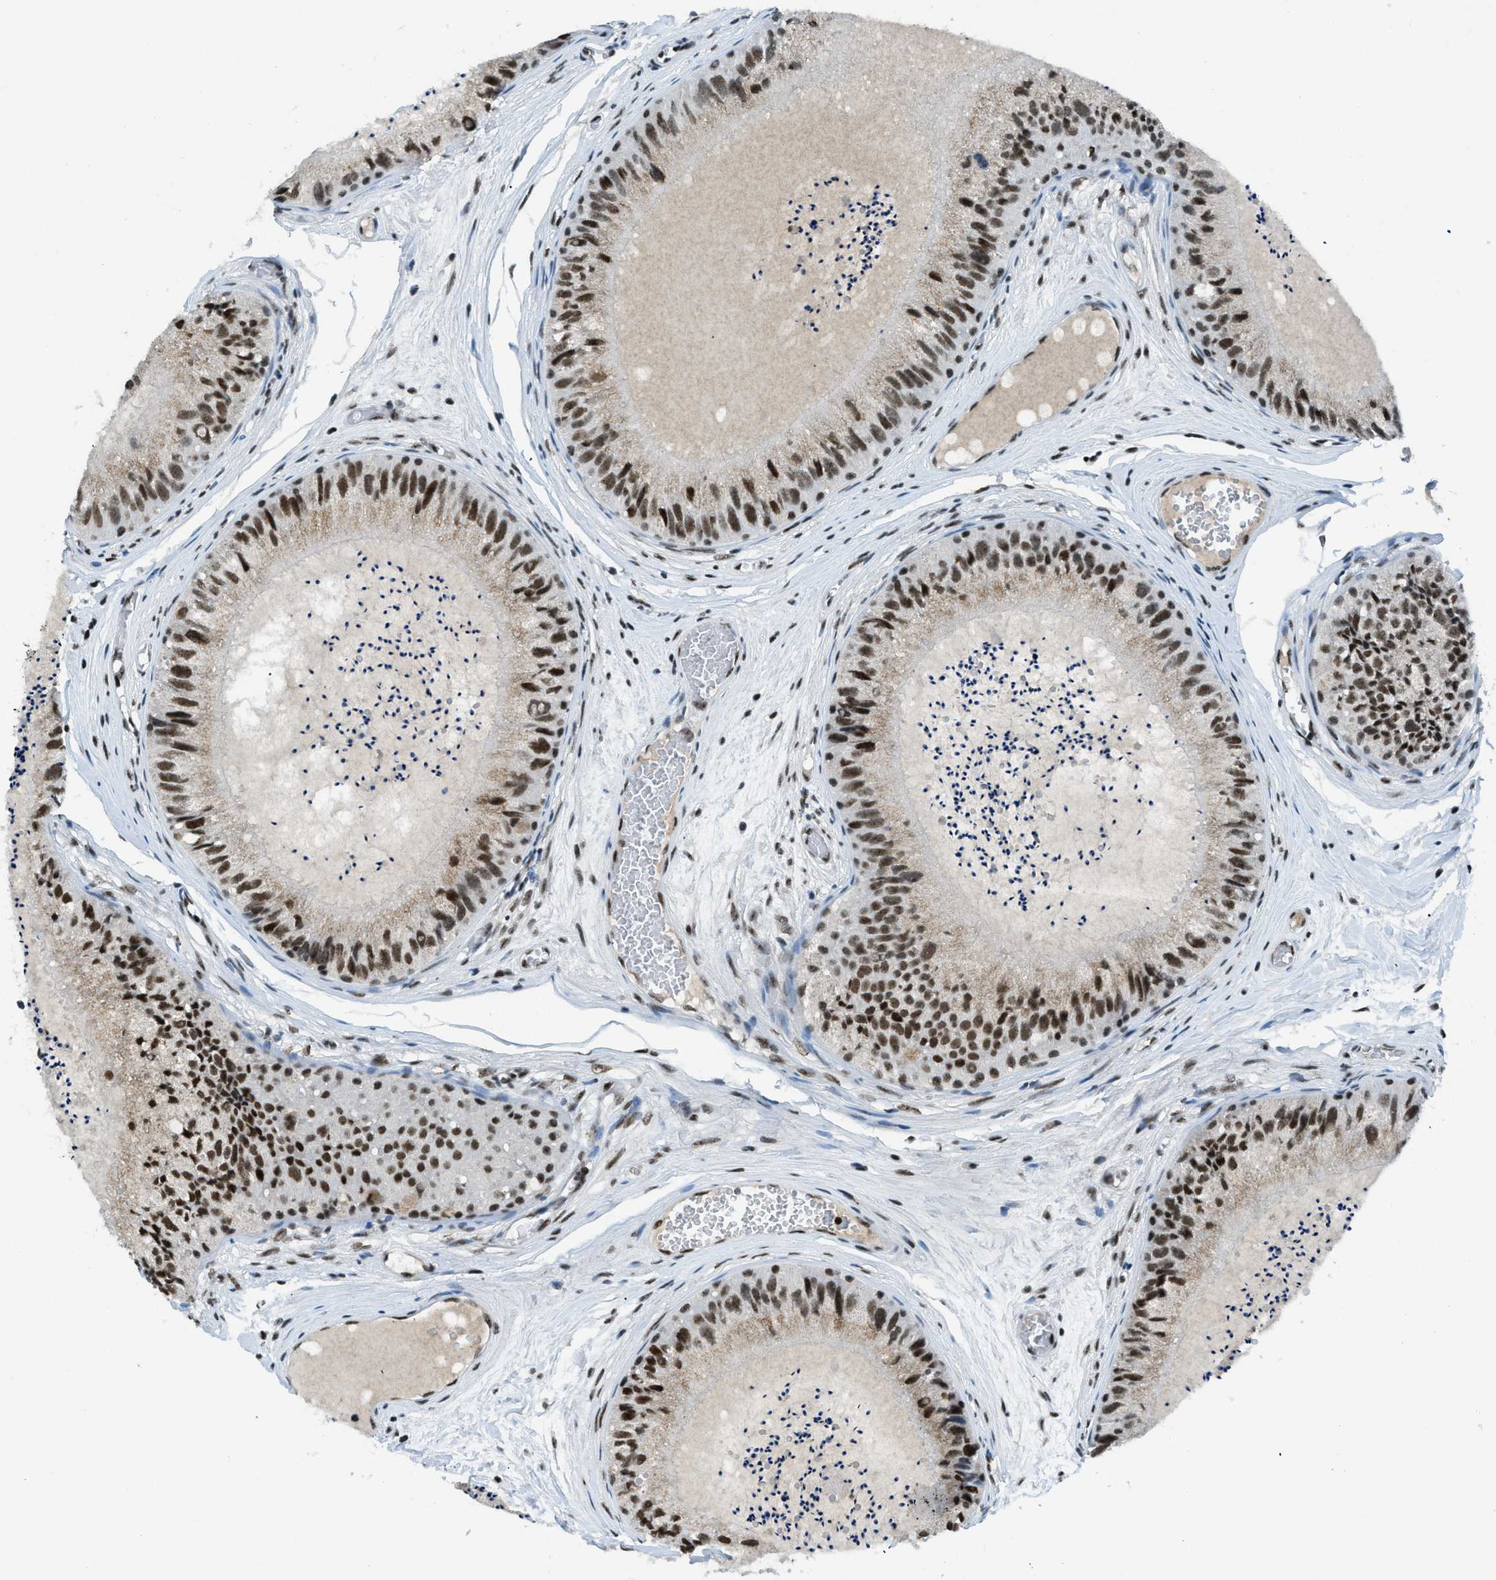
{"staining": {"intensity": "strong", "quantity": ">75%", "location": "nuclear"}, "tissue": "epididymis", "cell_type": "Glandular cells", "image_type": "normal", "snomed": [{"axis": "morphology", "description": "Normal tissue, NOS"}, {"axis": "topography", "description": "Epididymis"}], "caption": "Protein expression analysis of benign epididymis reveals strong nuclear positivity in approximately >75% of glandular cells. The staining is performed using DAB (3,3'-diaminobenzidine) brown chromogen to label protein expression. The nuclei are counter-stained blue using hematoxylin.", "gene": "RAD51B", "patient": {"sex": "male", "age": 31}}